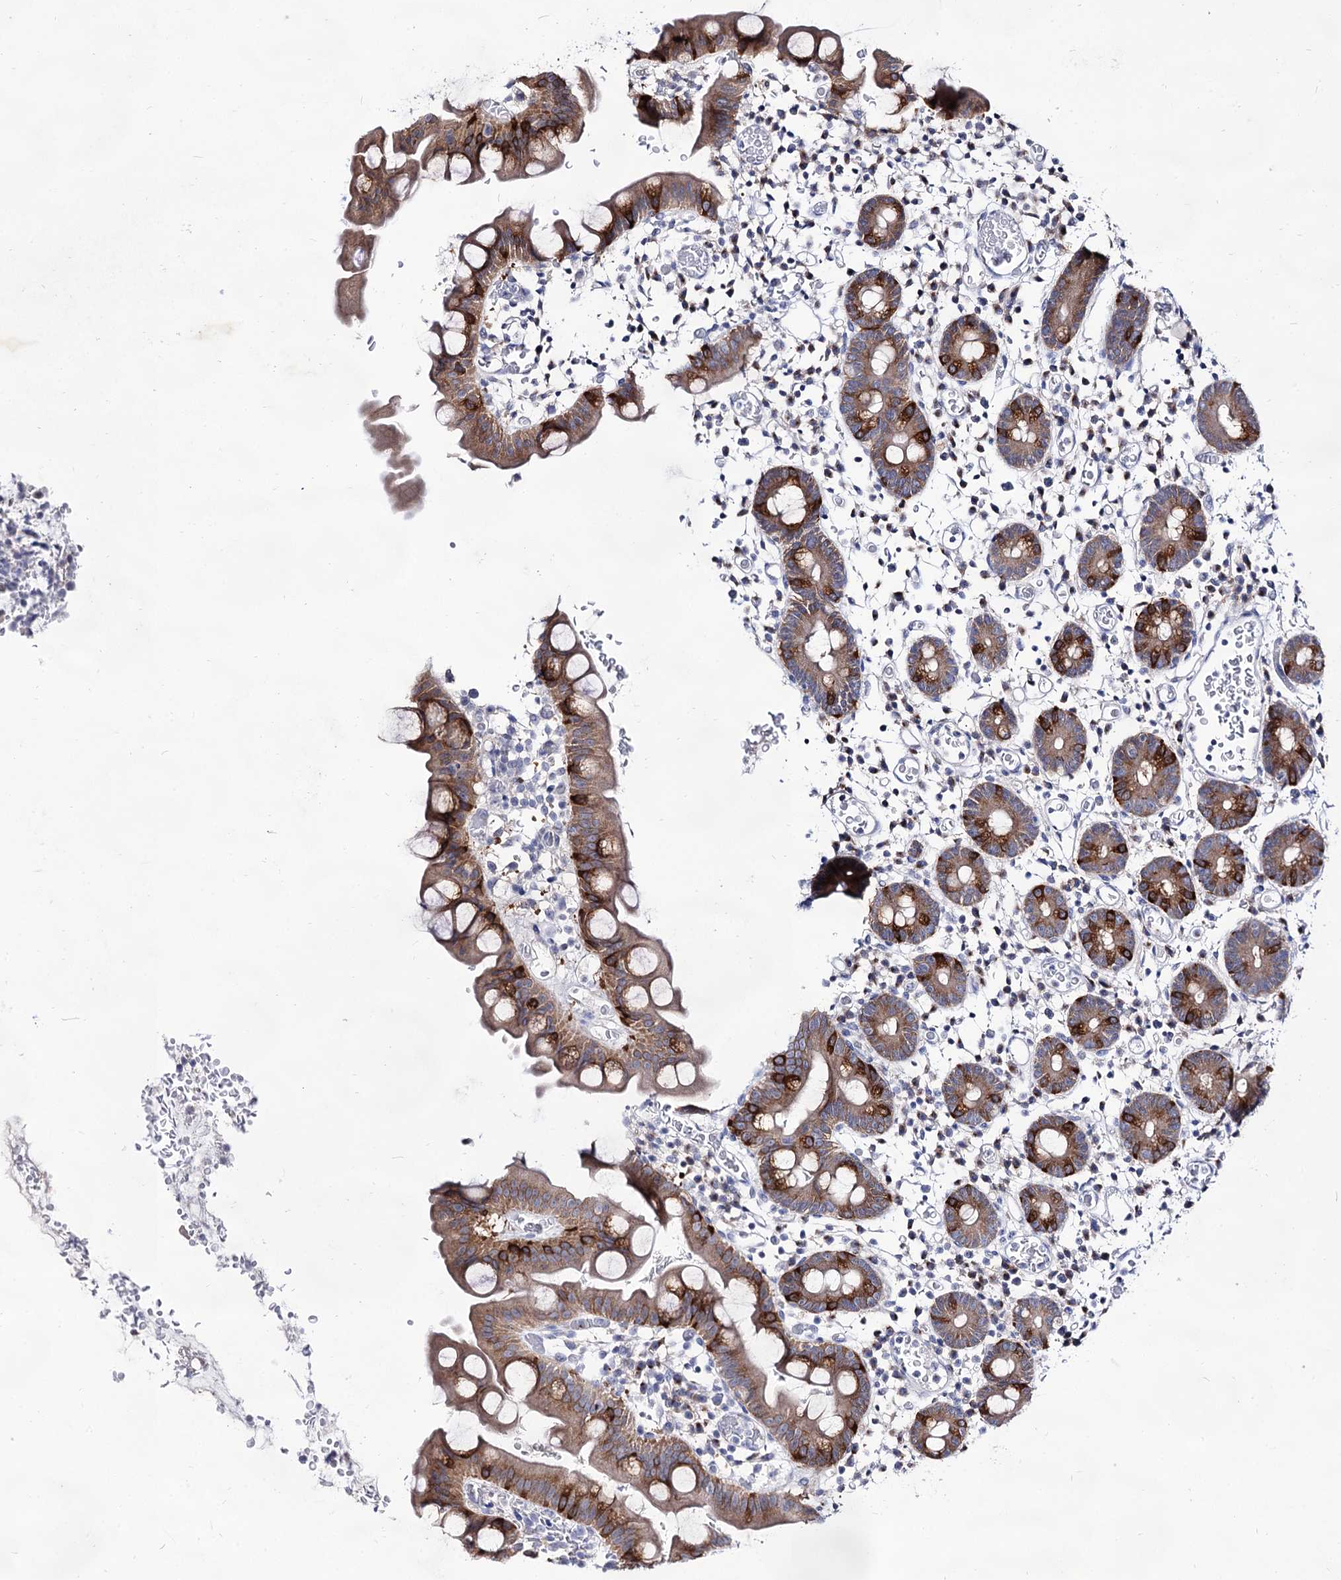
{"staining": {"intensity": "strong", "quantity": "<25%", "location": "cytoplasmic/membranous"}, "tissue": "small intestine", "cell_type": "Glandular cells", "image_type": "normal", "snomed": [{"axis": "morphology", "description": "Normal tissue, NOS"}, {"axis": "topography", "description": "Stomach, upper"}, {"axis": "topography", "description": "Stomach, lower"}, {"axis": "topography", "description": "Small intestine"}], "caption": "The photomicrograph displays staining of normal small intestine, revealing strong cytoplasmic/membranous protein positivity (brown color) within glandular cells. The protein of interest is shown in brown color, while the nuclei are stained blue.", "gene": "ARFIP2", "patient": {"sex": "male", "age": 68}}